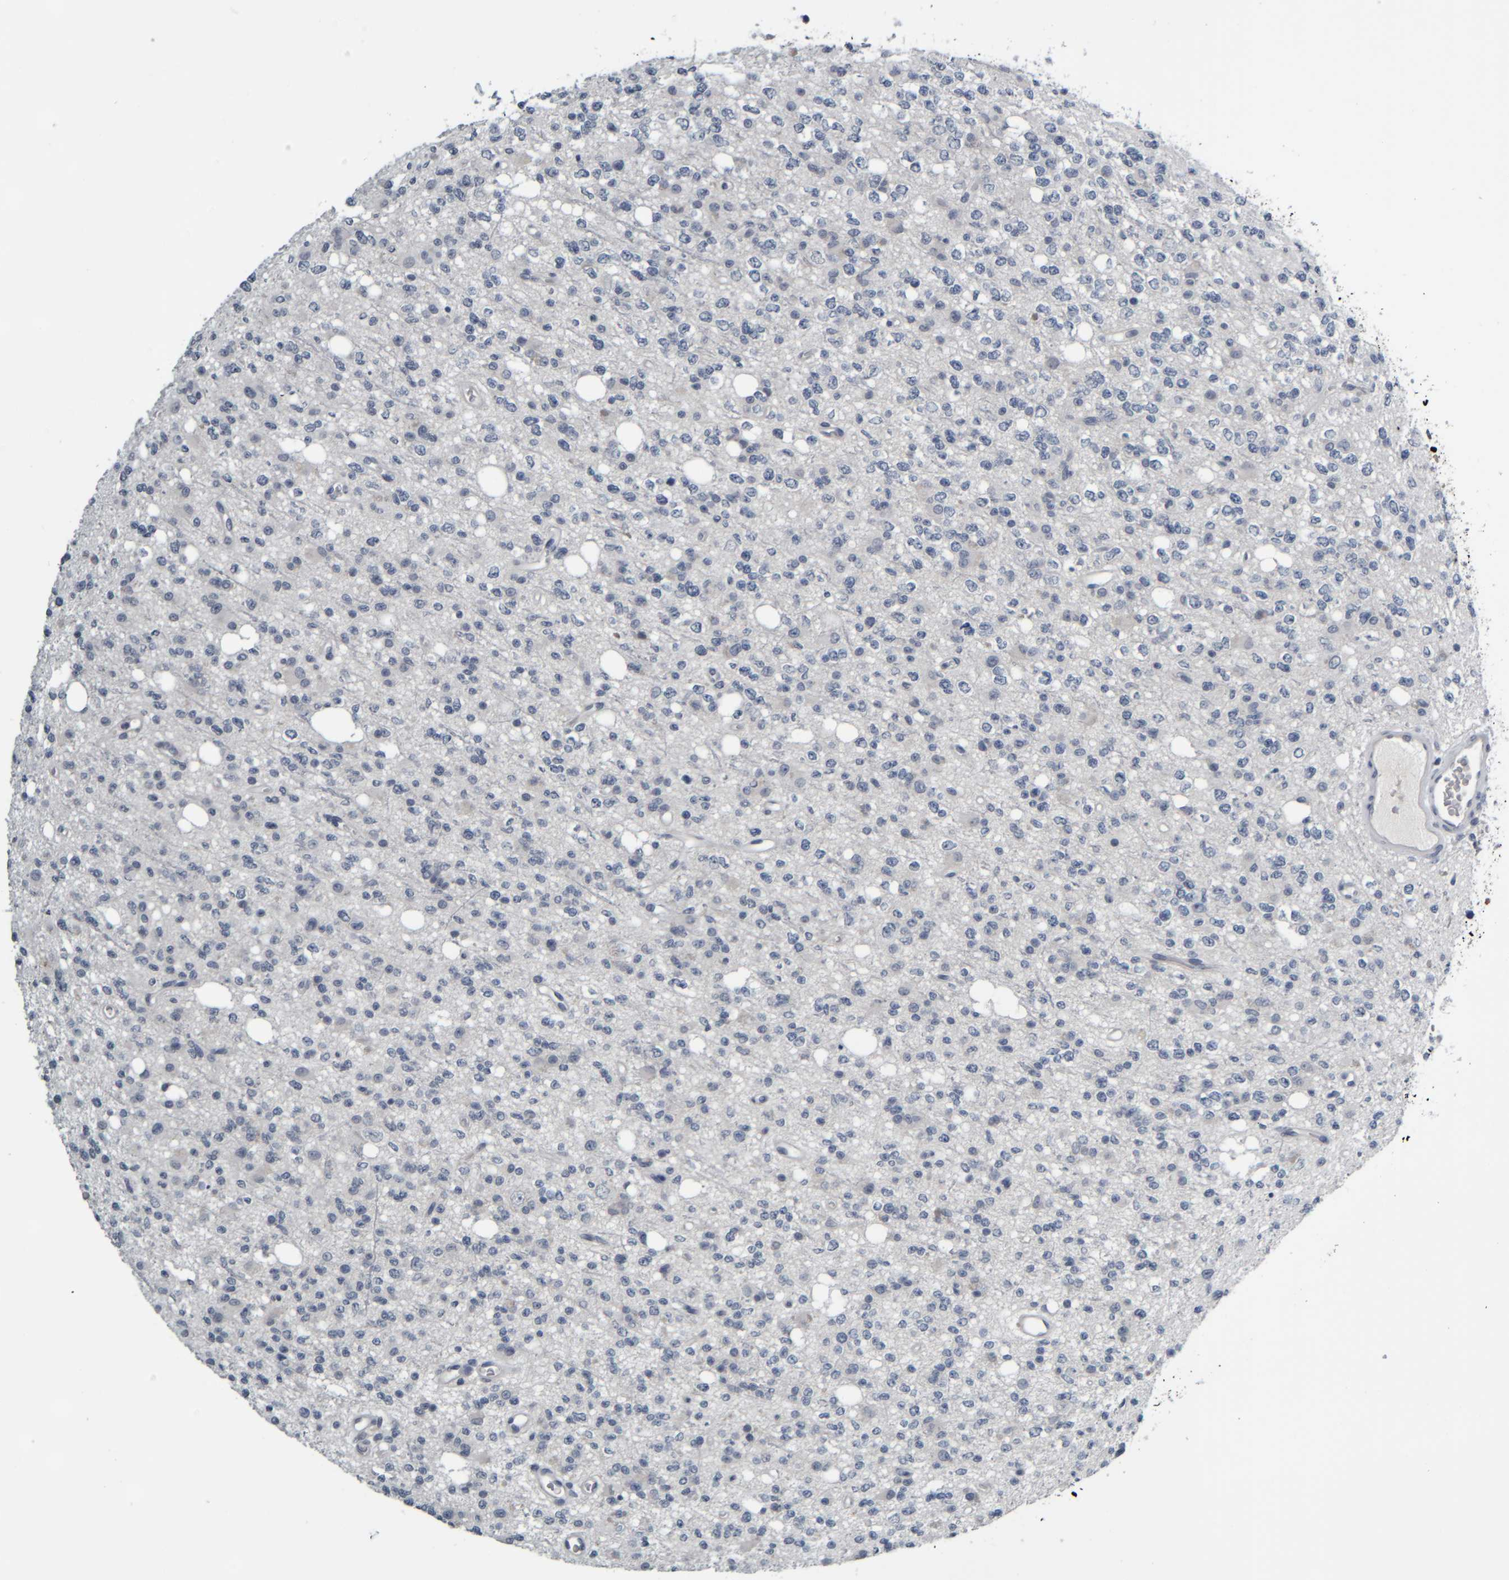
{"staining": {"intensity": "negative", "quantity": "none", "location": "none"}, "tissue": "glioma", "cell_type": "Tumor cells", "image_type": "cancer", "snomed": [{"axis": "morphology", "description": "Glioma, malignant, High grade"}, {"axis": "topography", "description": "Brain"}], "caption": "This is a micrograph of immunohistochemistry staining of high-grade glioma (malignant), which shows no staining in tumor cells.", "gene": "COL14A1", "patient": {"sex": "female", "age": 62}}